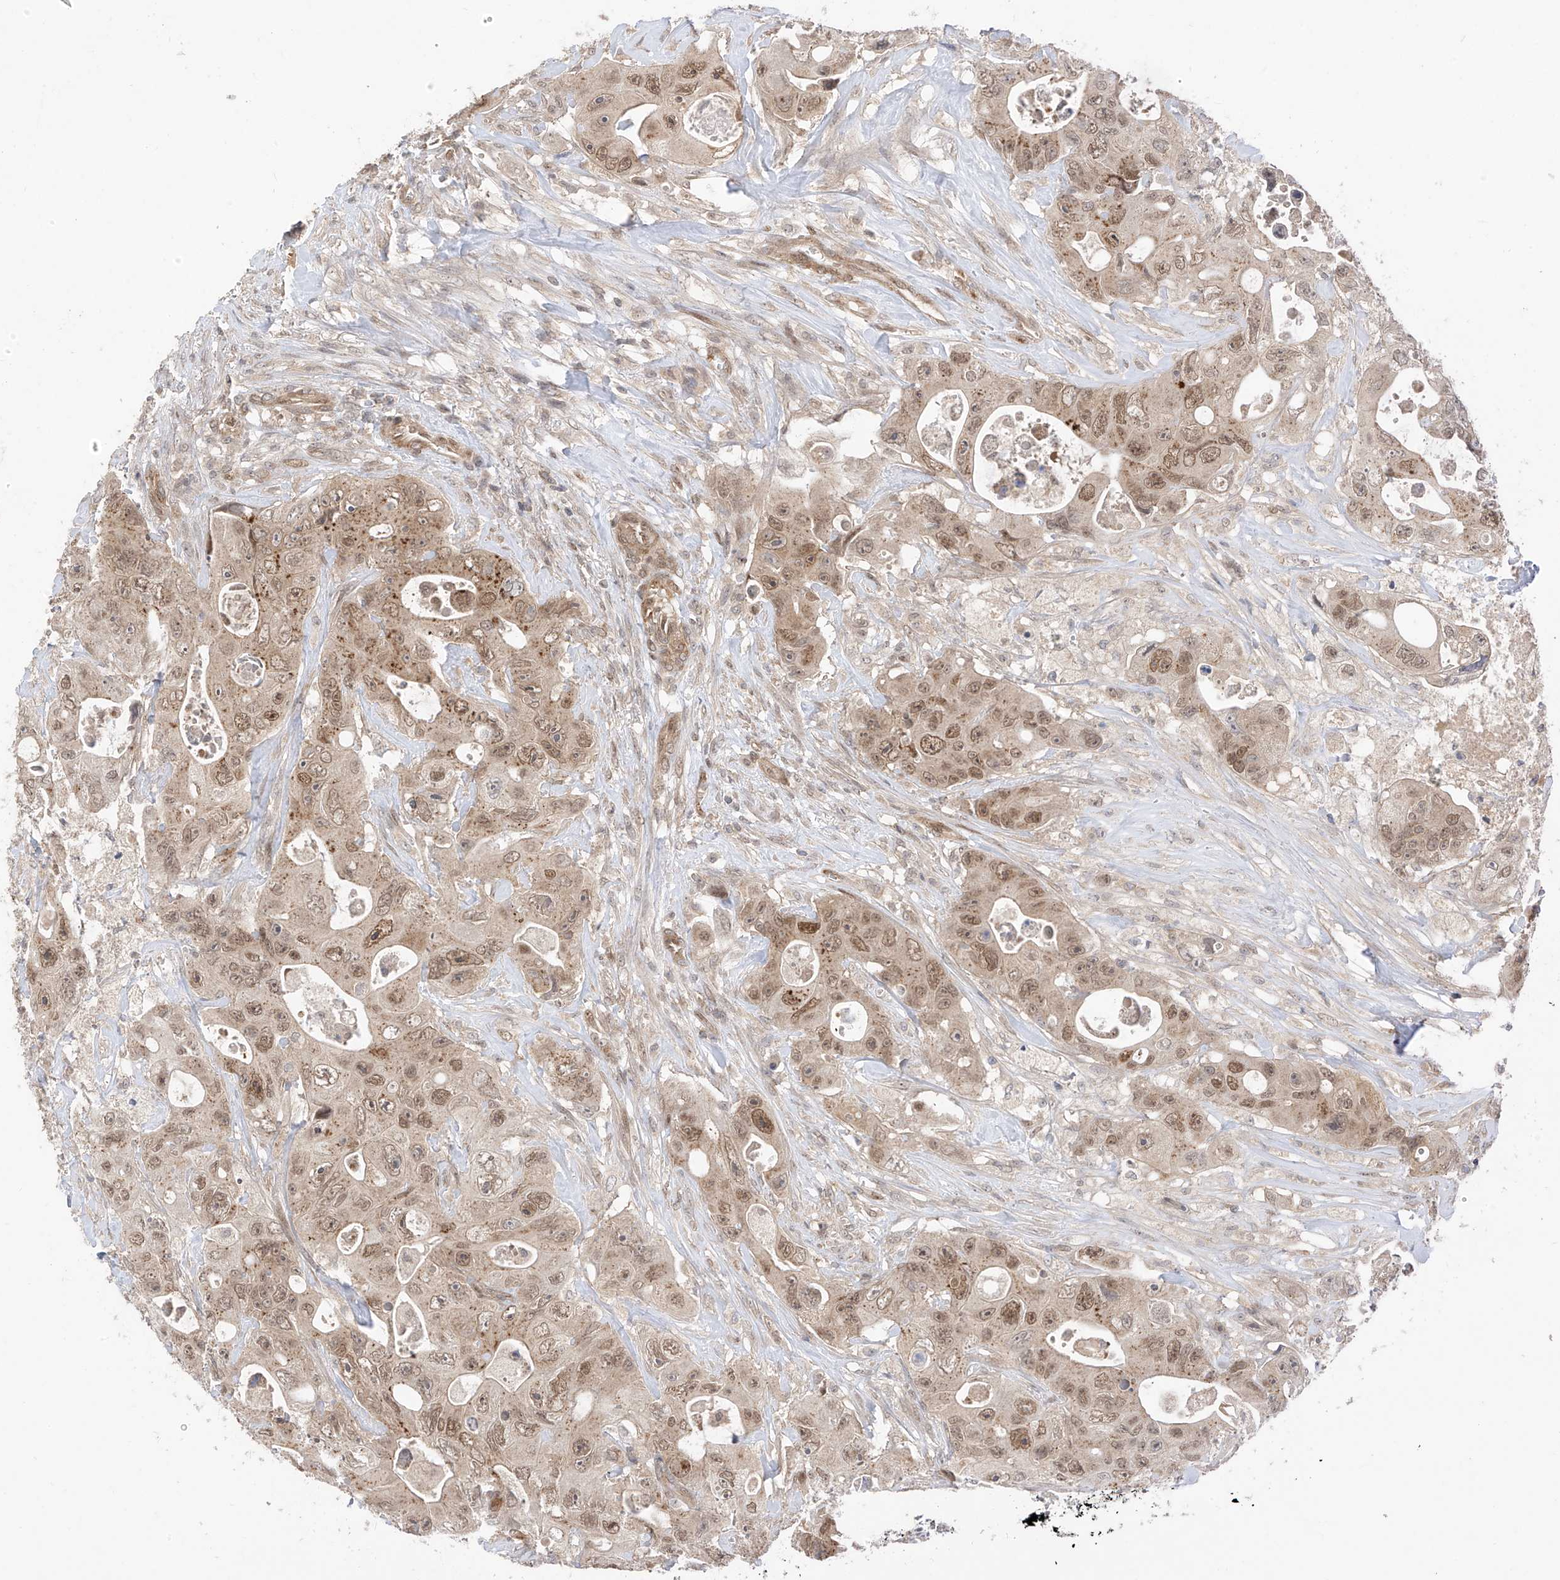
{"staining": {"intensity": "moderate", "quantity": "25%-75%", "location": "nuclear"}, "tissue": "colorectal cancer", "cell_type": "Tumor cells", "image_type": "cancer", "snomed": [{"axis": "morphology", "description": "Adenocarcinoma, NOS"}, {"axis": "topography", "description": "Colon"}], "caption": "Colorectal cancer stained with DAB IHC exhibits medium levels of moderate nuclear positivity in about 25%-75% of tumor cells. The staining was performed using DAB to visualize the protein expression in brown, while the nuclei were stained in blue with hematoxylin (Magnification: 20x).", "gene": "MRTFA", "patient": {"sex": "female", "age": 46}}